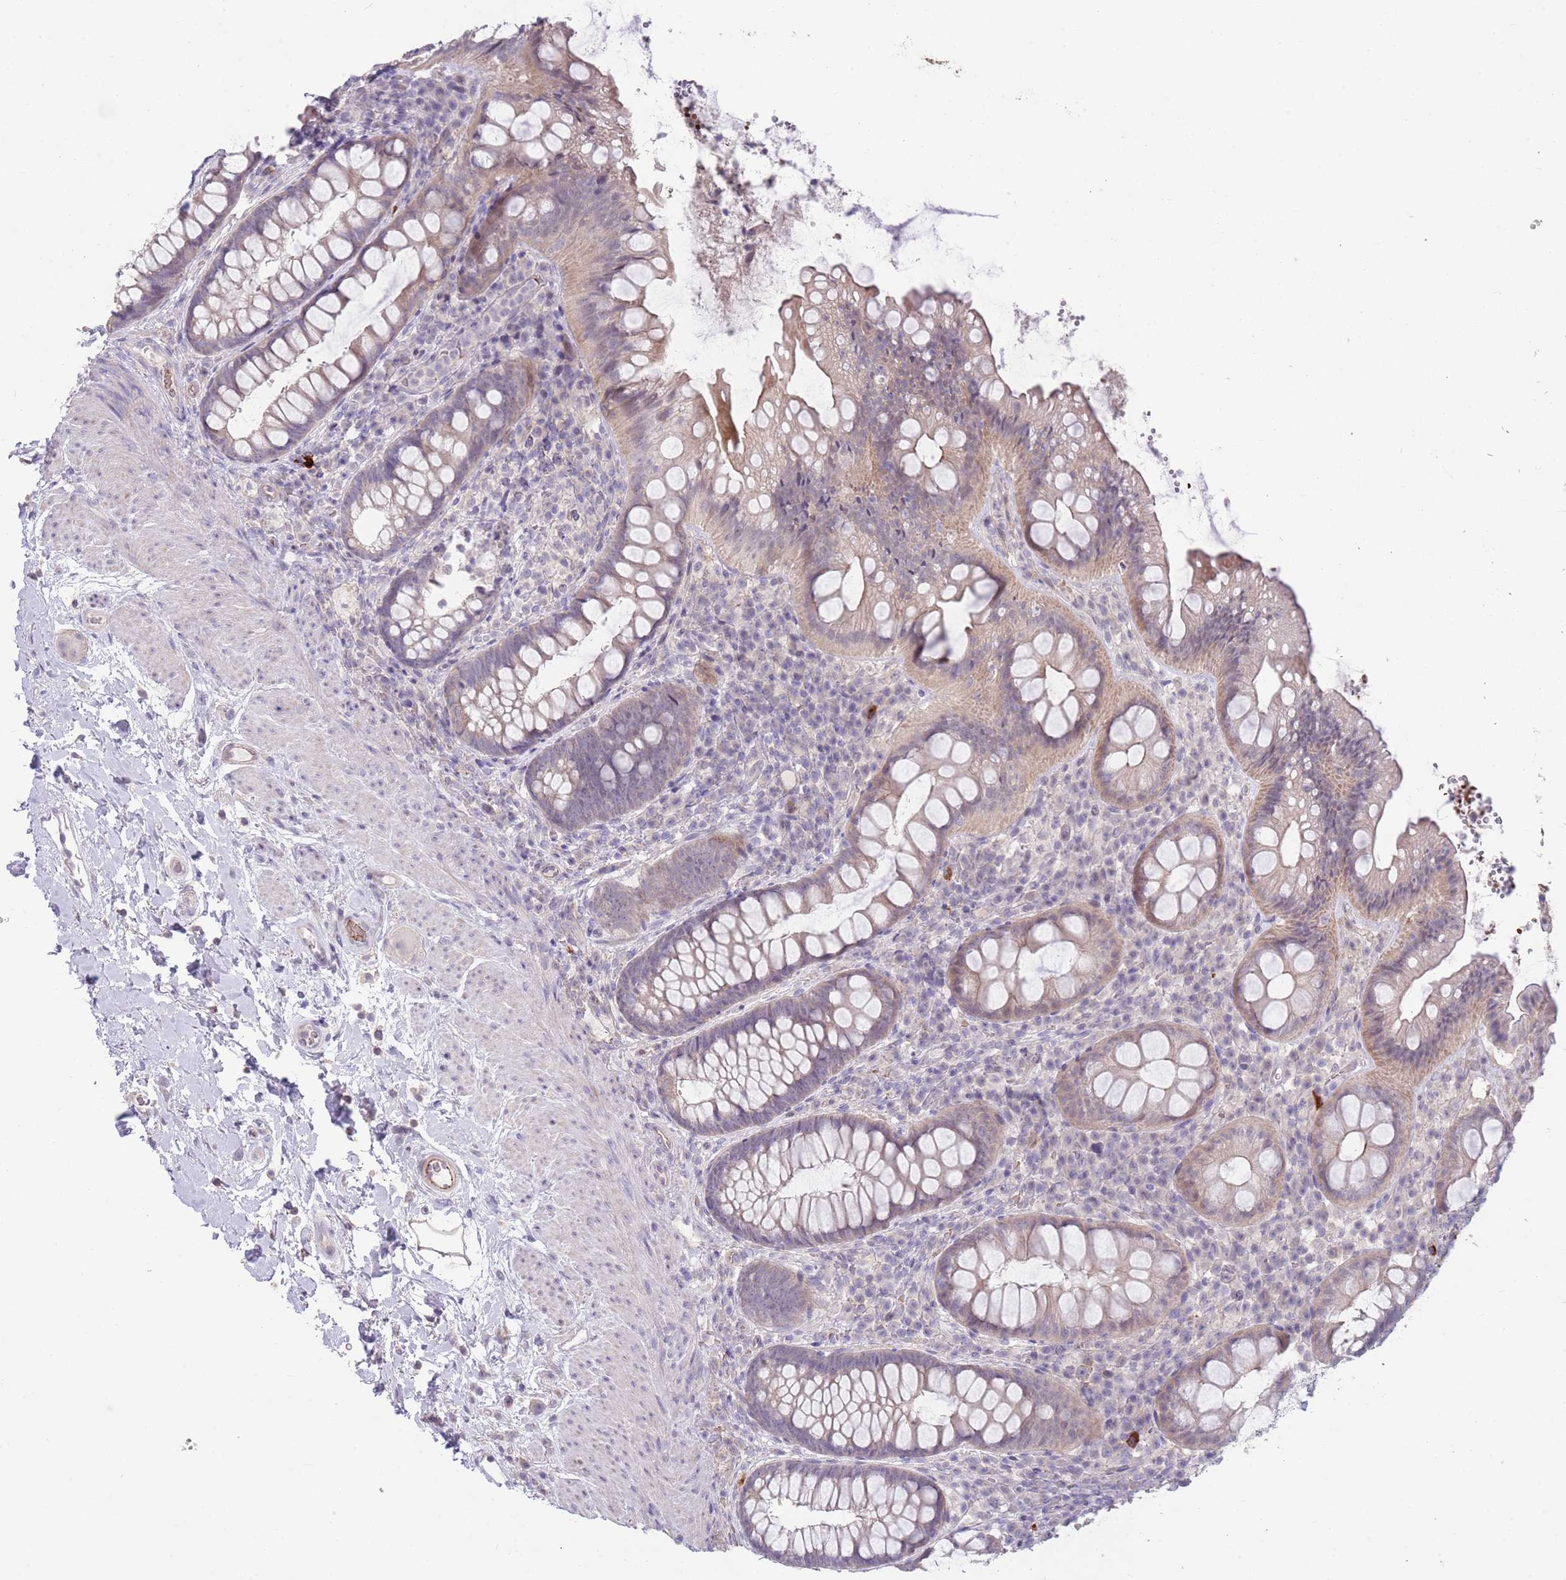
{"staining": {"intensity": "weak", "quantity": "25%-75%", "location": "cytoplasmic/membranous"}, "tissue": "rectum", "cell_type": "Glandular cells", "image_type": "normal", "snomed": [{"axis": "morphology", "description": "Normal tissue, NOS"}, {"axis": "topography", "description": "Rectum"}, {"axis": "topography", "description": "Peripheral nerve tissue"}], "caption": "Human rectum stained with a brown dye displays weak cytoplasmic/membranous positive staining in approximately 25%-75% of glandular cells.", "gene": "ZNF14", "patient": {"sex": "female", "age": 69}}